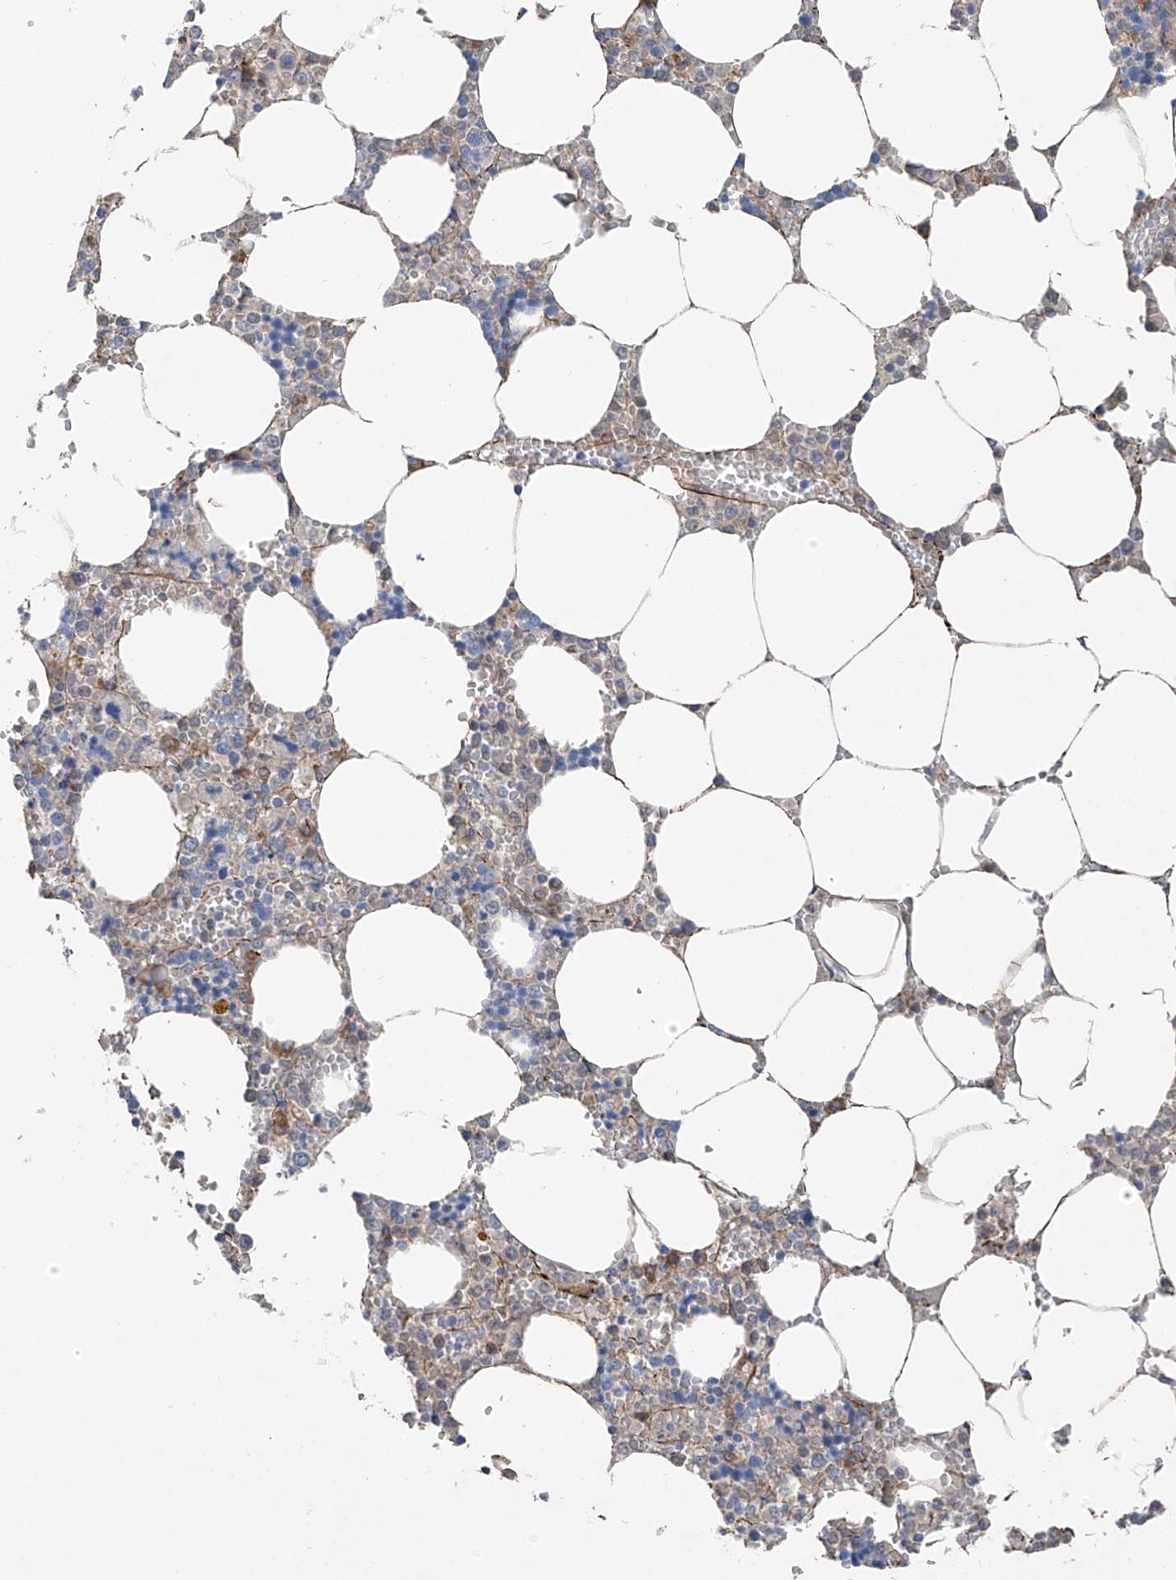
{"staining": {"intensity": "moderate", "quantity": "<25%", "location": "cytoplasmic/membranous"}, "tissue": "bone marrow", "cell_type": "Hematopoietic cells", "image_type": "normal", "snomed": [{"axis": "morphology", "description": "Normal tissue, NOS"}, {"axis": "topography", "description": "Bone marrow"}], "caption": "Protein analysis of benign bone marrow reveals moderate cytoplasmic/membranous positivity in about <25% of hematopoietic cells. The staining was performed using DAB (3,3'-diaminobenzidine) to visualize the protein expression in brown, while the nuclei were stained in blue with hematoxylin (Magnification: 20x).", "gene": "GALNTL6", "patient": {"sex": "male", "age": 70}}